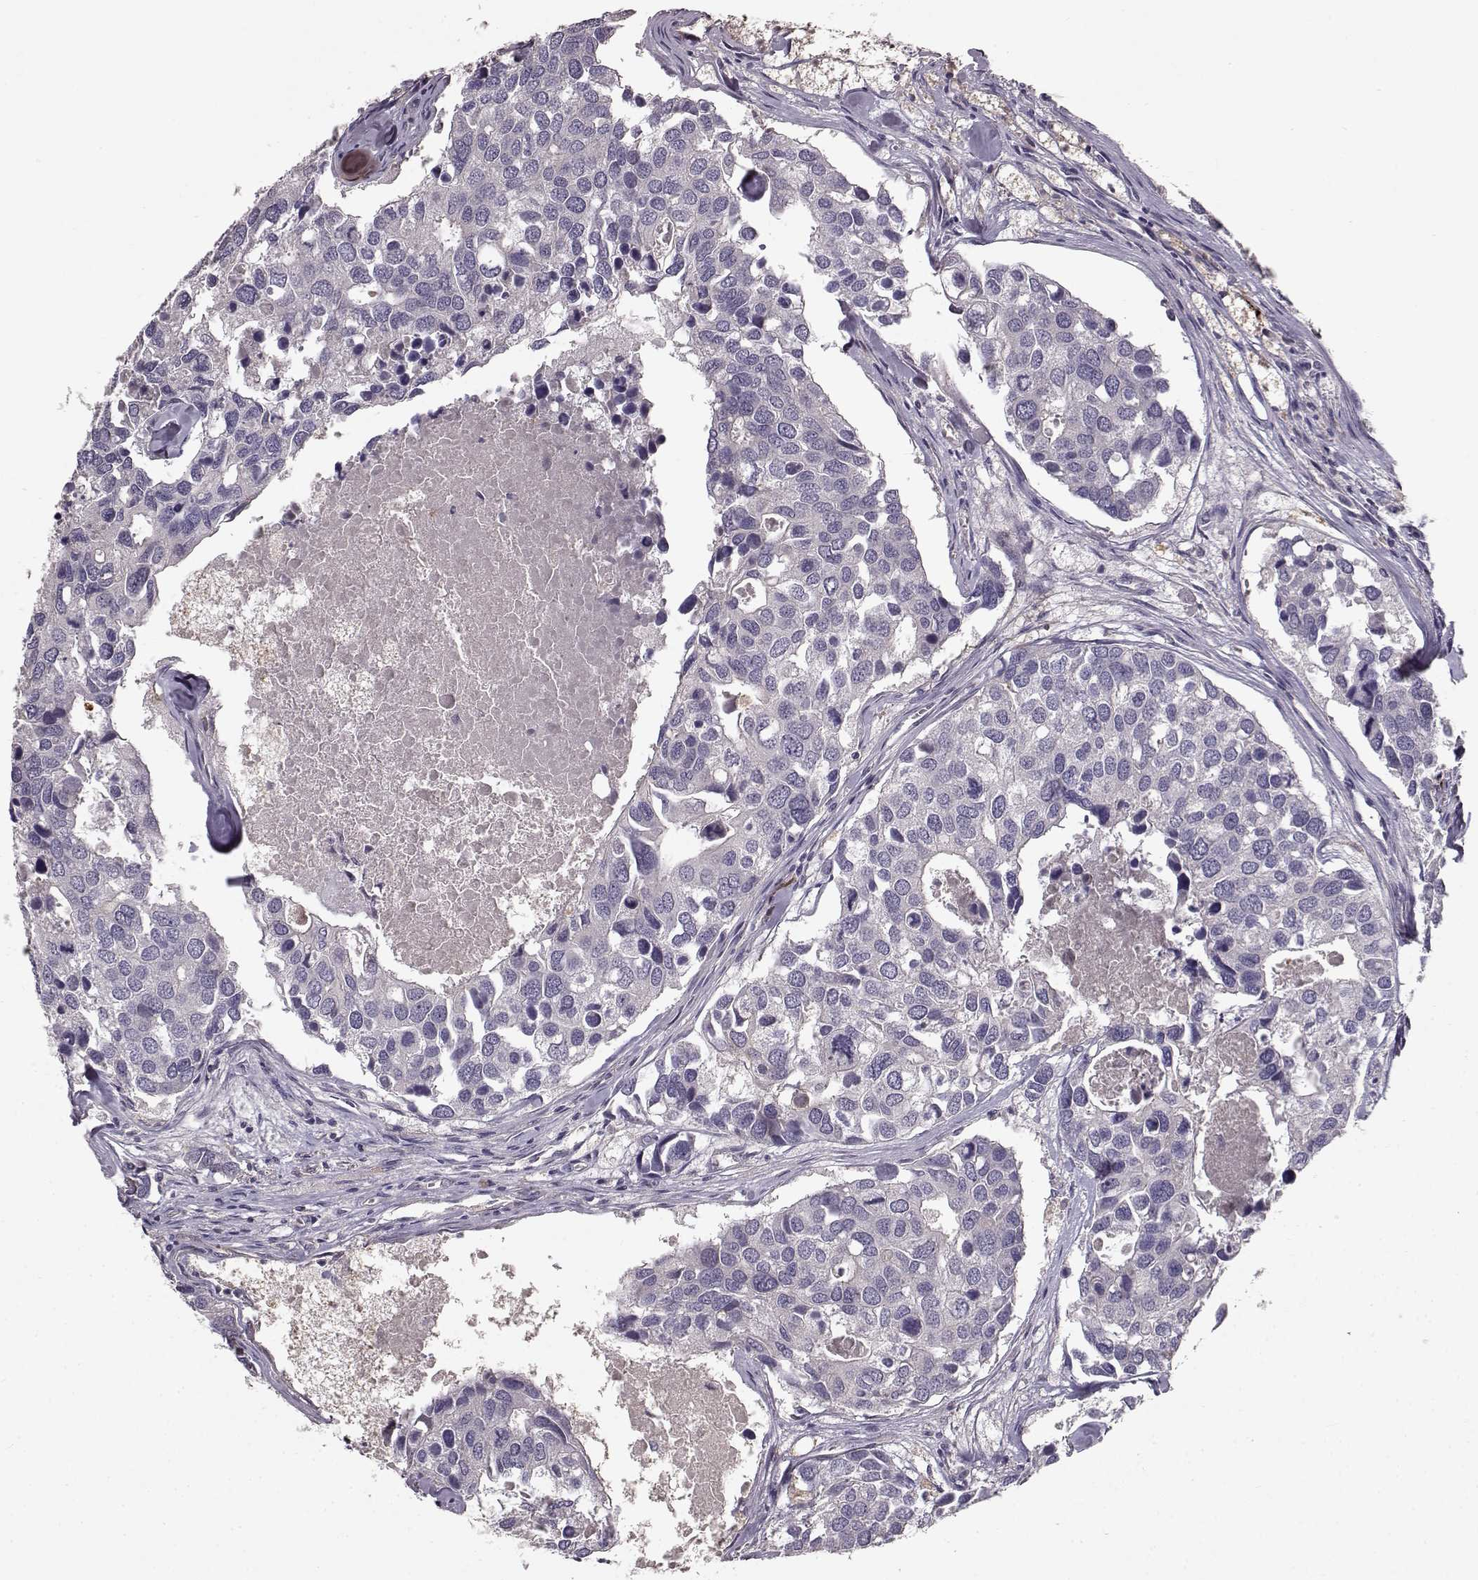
{"staining": {"intensity": "negative", "quantity": "none", "location": "none"}, "tissue": "breast cancer", "cell_type": "Tumor cells", "image_type": "cancer", "snomed": [{"axis": "morphology", "description": "Duct carcinoma"}, {"axis": "topography", "description": "Breast"}], "caption": "Tumor cells are negative for protein expression in human breast cancer. (DAB (3,3'-diaminobenzidine) IHC, high magnification).", "gene": "CCNF", "patient": {"sex": "female", "age": 83}}